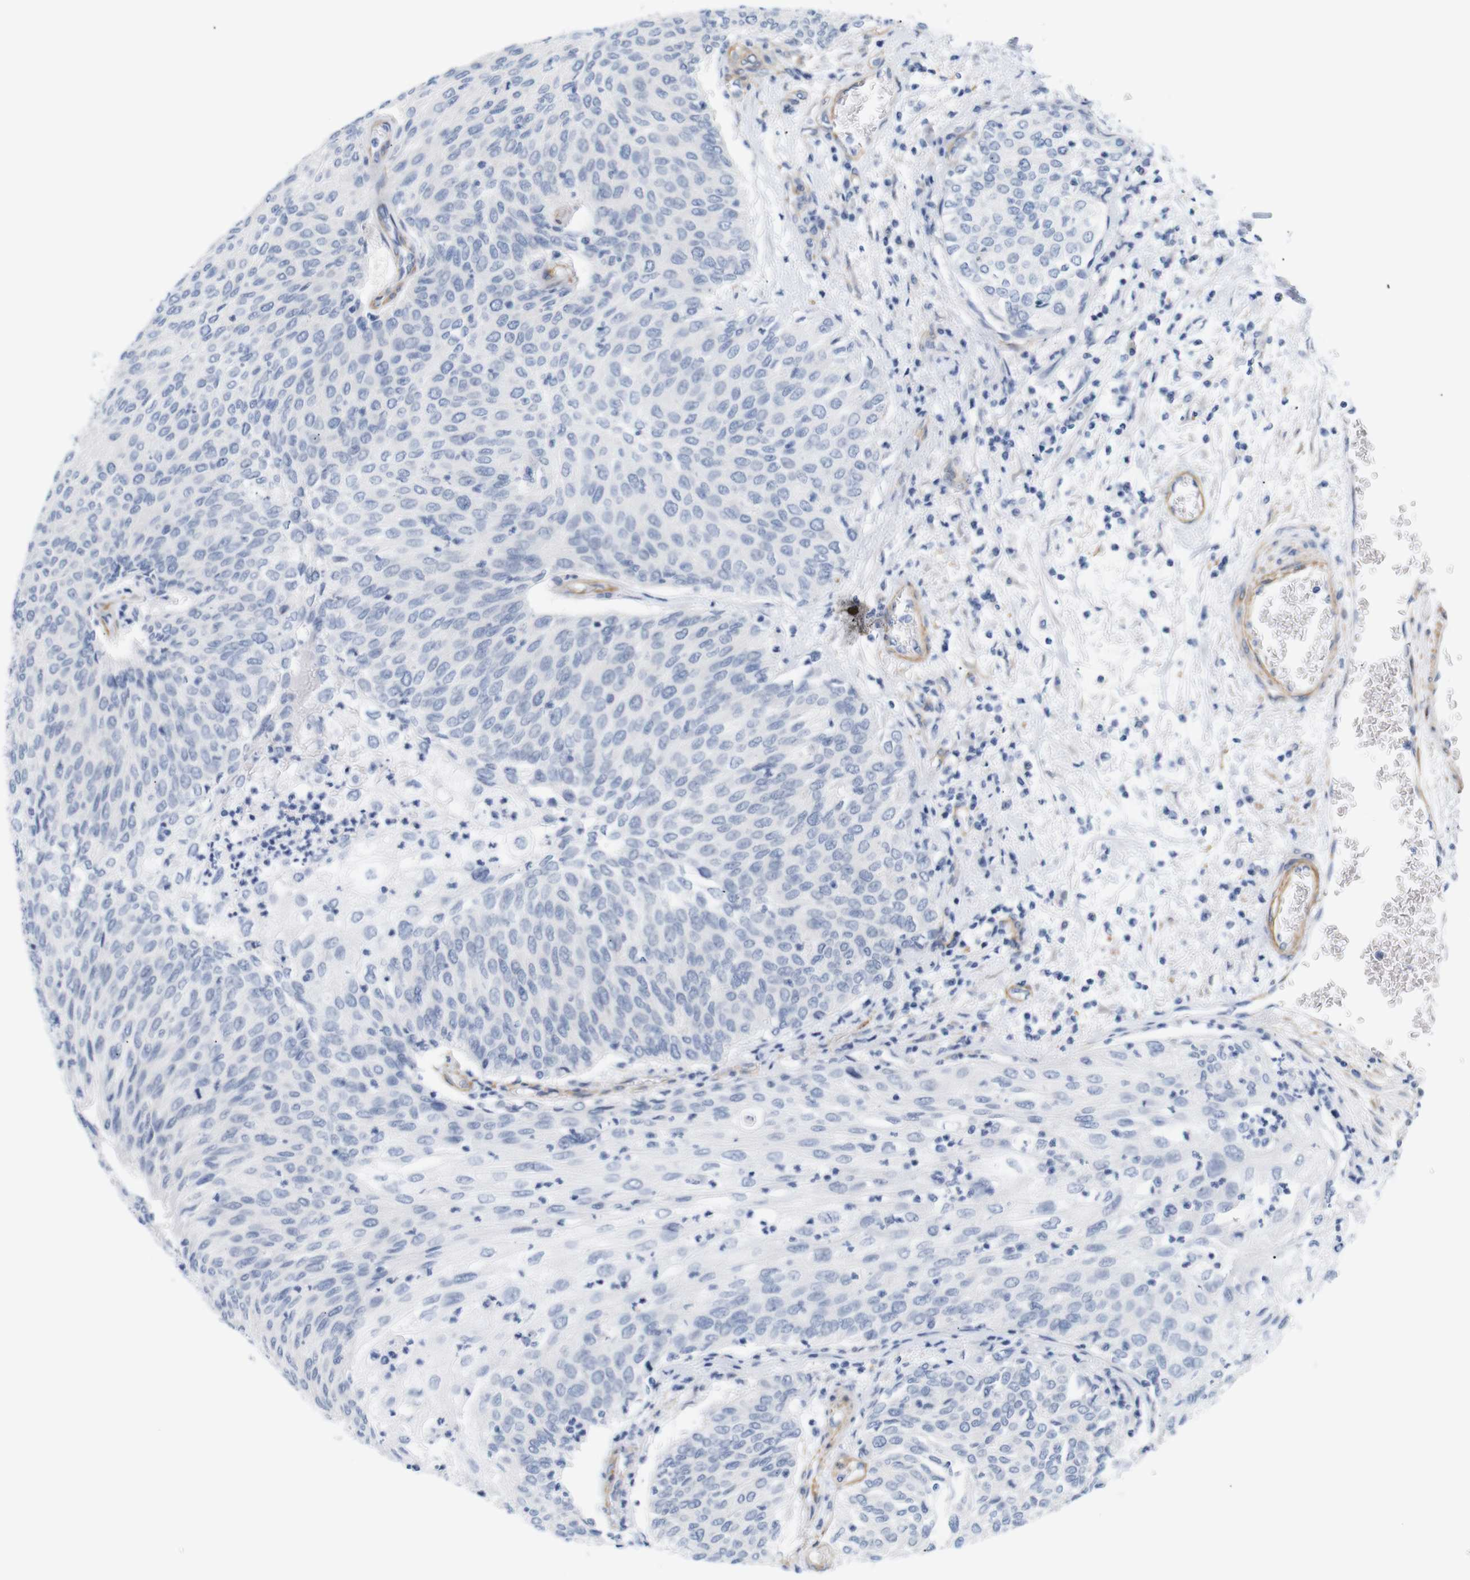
{"staining": {"intensity": "negative", "quantity": "none", "location": "none"}, "tissue": "urothelial cancer", "cell_type": "Tumor cells", "image_type": "cancer", "snomed": [{"axis": "morphology", "description": "Urothelial carcinoma, Low grade"}, {"axis": "topography", "description": "Urinary bladder"}], "caption": "A micrograph of human low-grade urothelial carcinoma is negative for staining in tumor cells.", "gene": "STMN3", "patient": {"sex": "female", "age": 79}}